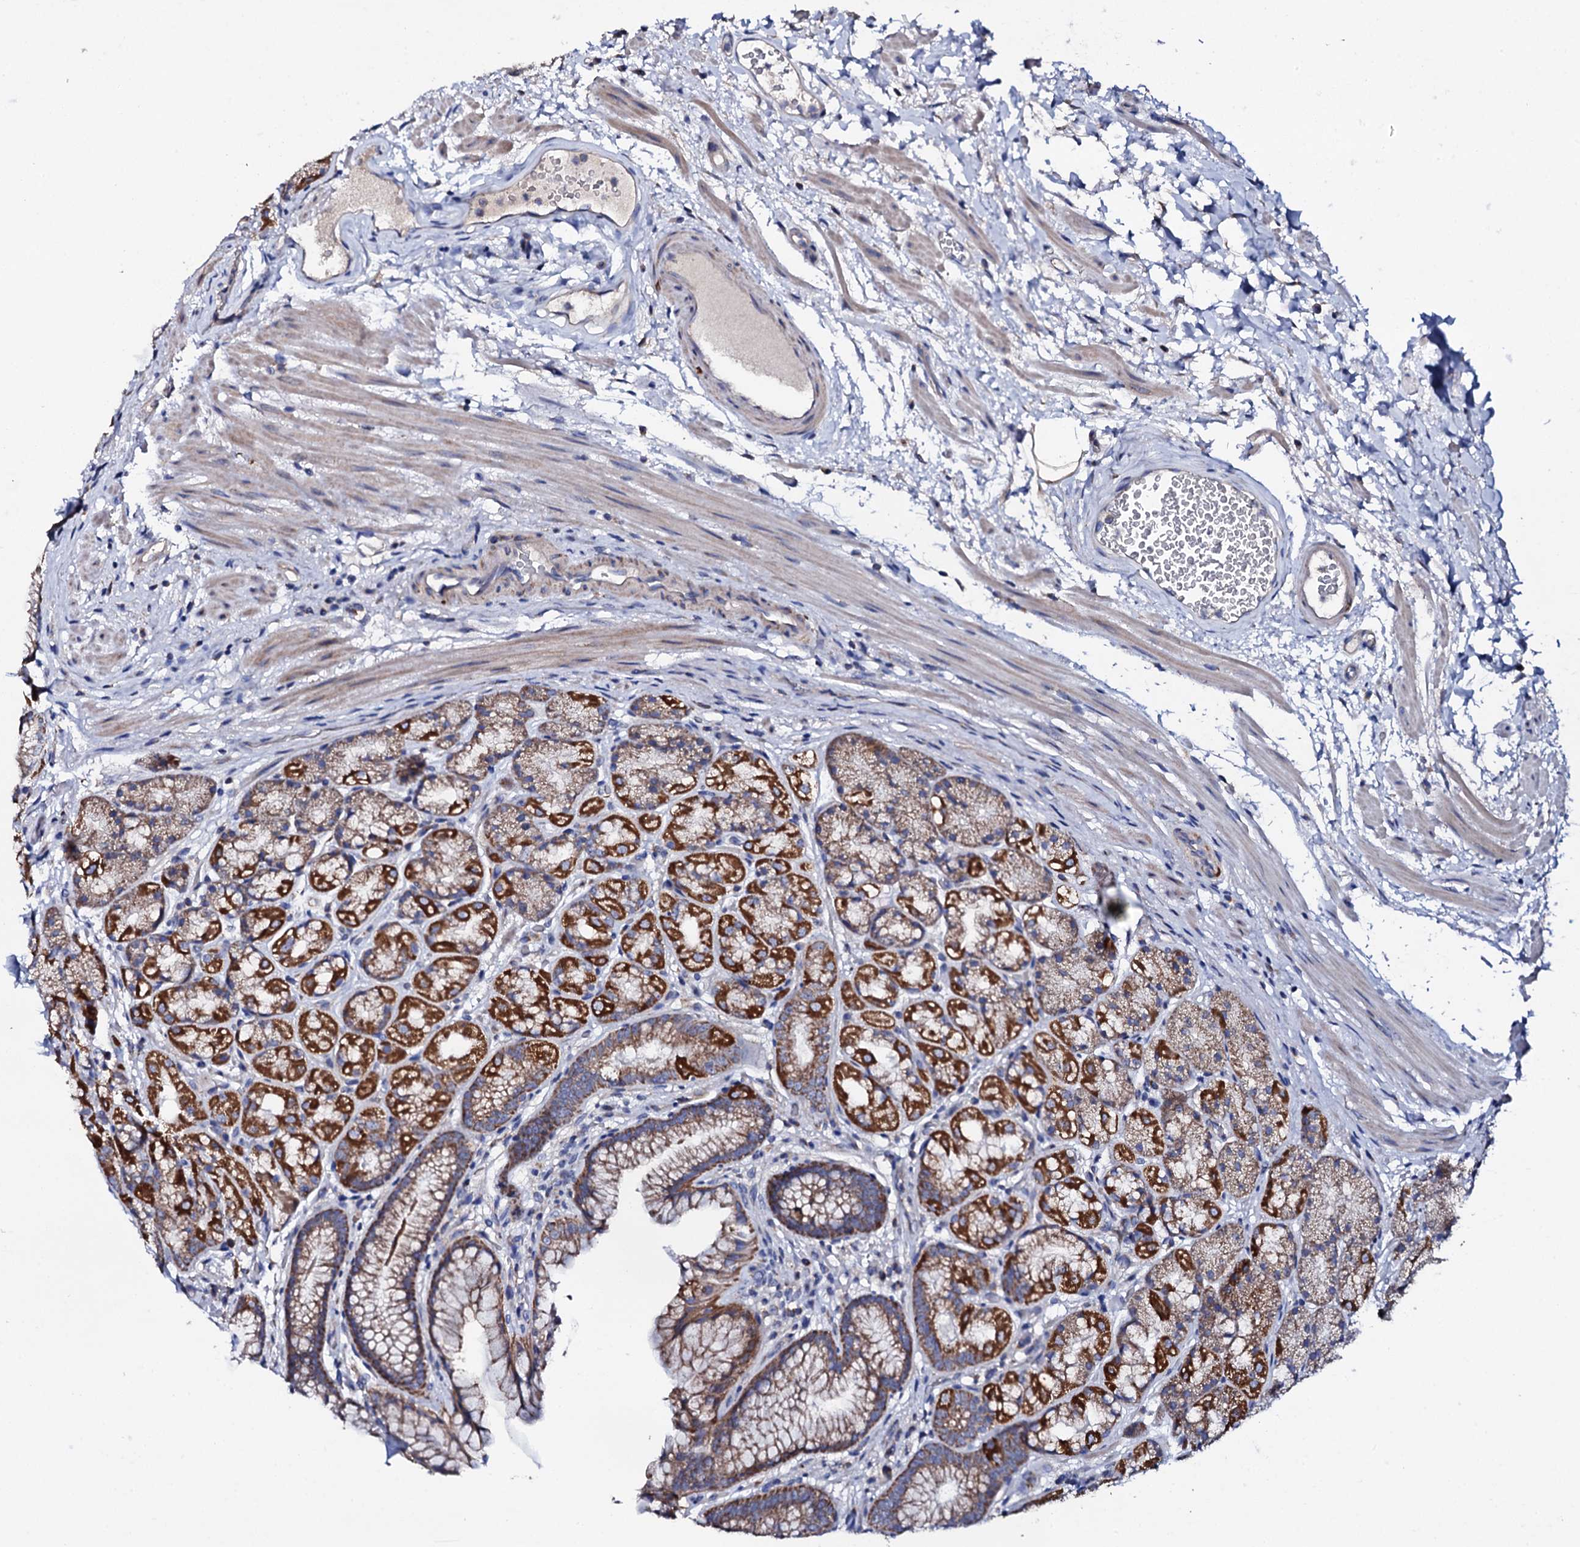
{"staining": {"intensity": "moderate", "quantity": "25%-75%", "location": "cytoplasmic/membranous"}, "tissue": "stomach", "cell_type": "Glandular cells", "image_type": "normal", "snomed": [{"axis": "morphology", "description": "Normal tissue, NOS"}, {"axis": "topography", "description": "Stomach"}], "caption": "A micrograph showing moderate cytoplasmic/membranous expression in about 25%-75% of glandular cells in normal stomach, as visualized by brown immunohistochemical staining.", "gene": "TCAF2C", "patient": {"sex": "male", "age": 63}}